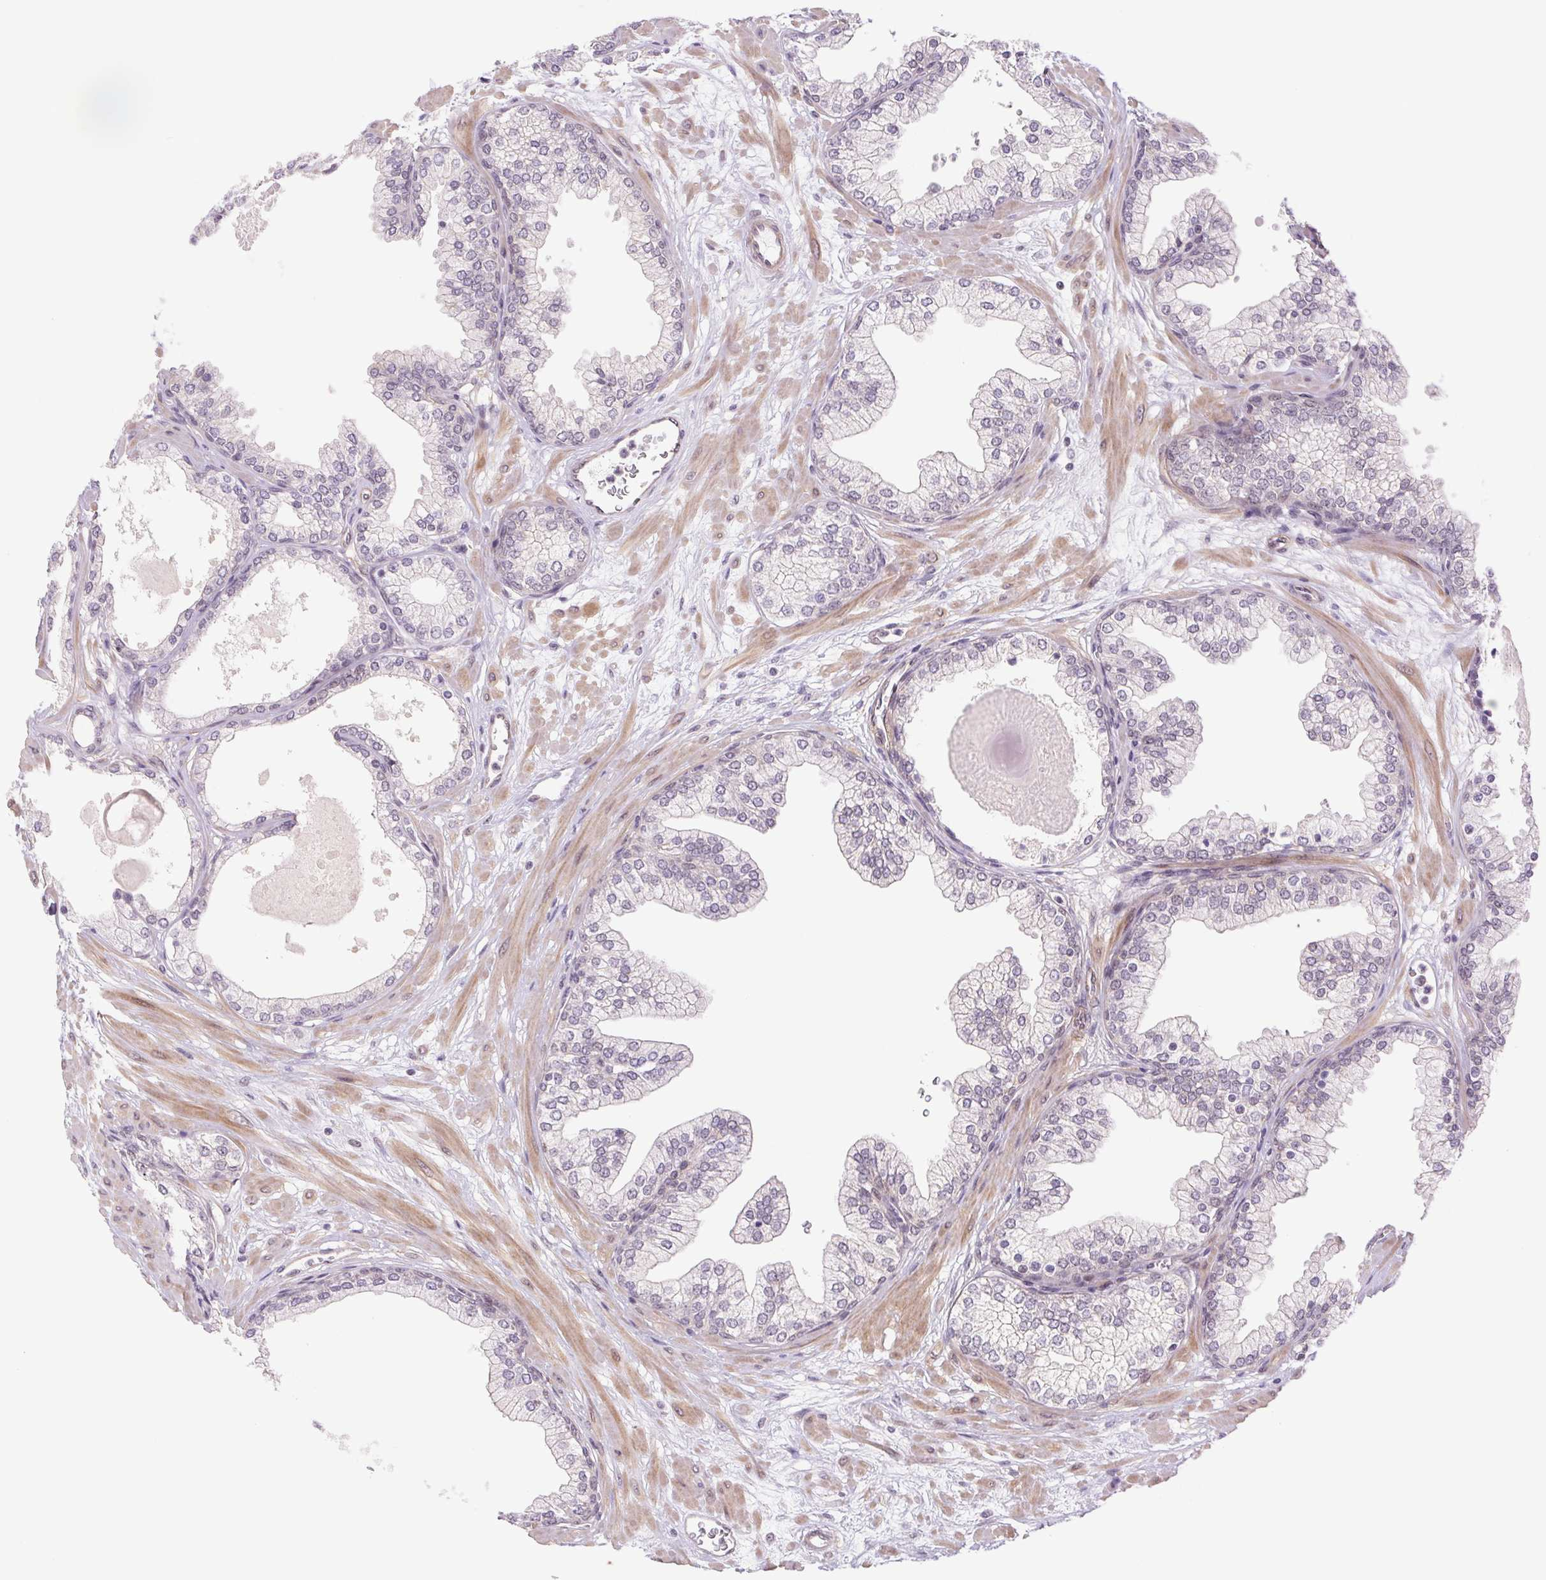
{"staining": {"intensity": "weak", "quantity": "25%-75%", "location": "nuclear"}, "tissue": "prostate", "cell_type": "Glandular cells", "image_type": "normal", "snomed": [{"axis": "morphology", "description": "Normal tissue, NOS"}, {"axis": "topography", "description": "Prostate"}, {"axis": "topography", "description": "Peripheral nerve tissue"}], "caption": "Immunohistochemistry (IHC) staining of unremarkable prostate, which shows low levels of weak nuclear expression in about 25%-75% of glandular cells indicating weak nuclear protein expression. The staining was performed using DAB (3,3'-diaminobenzidine) (brown) for protein detection and nuclei were counterstained in hematoxylin (blue).", "gene": "CWC25", "patient": {"sex": "male", "age": 61}}